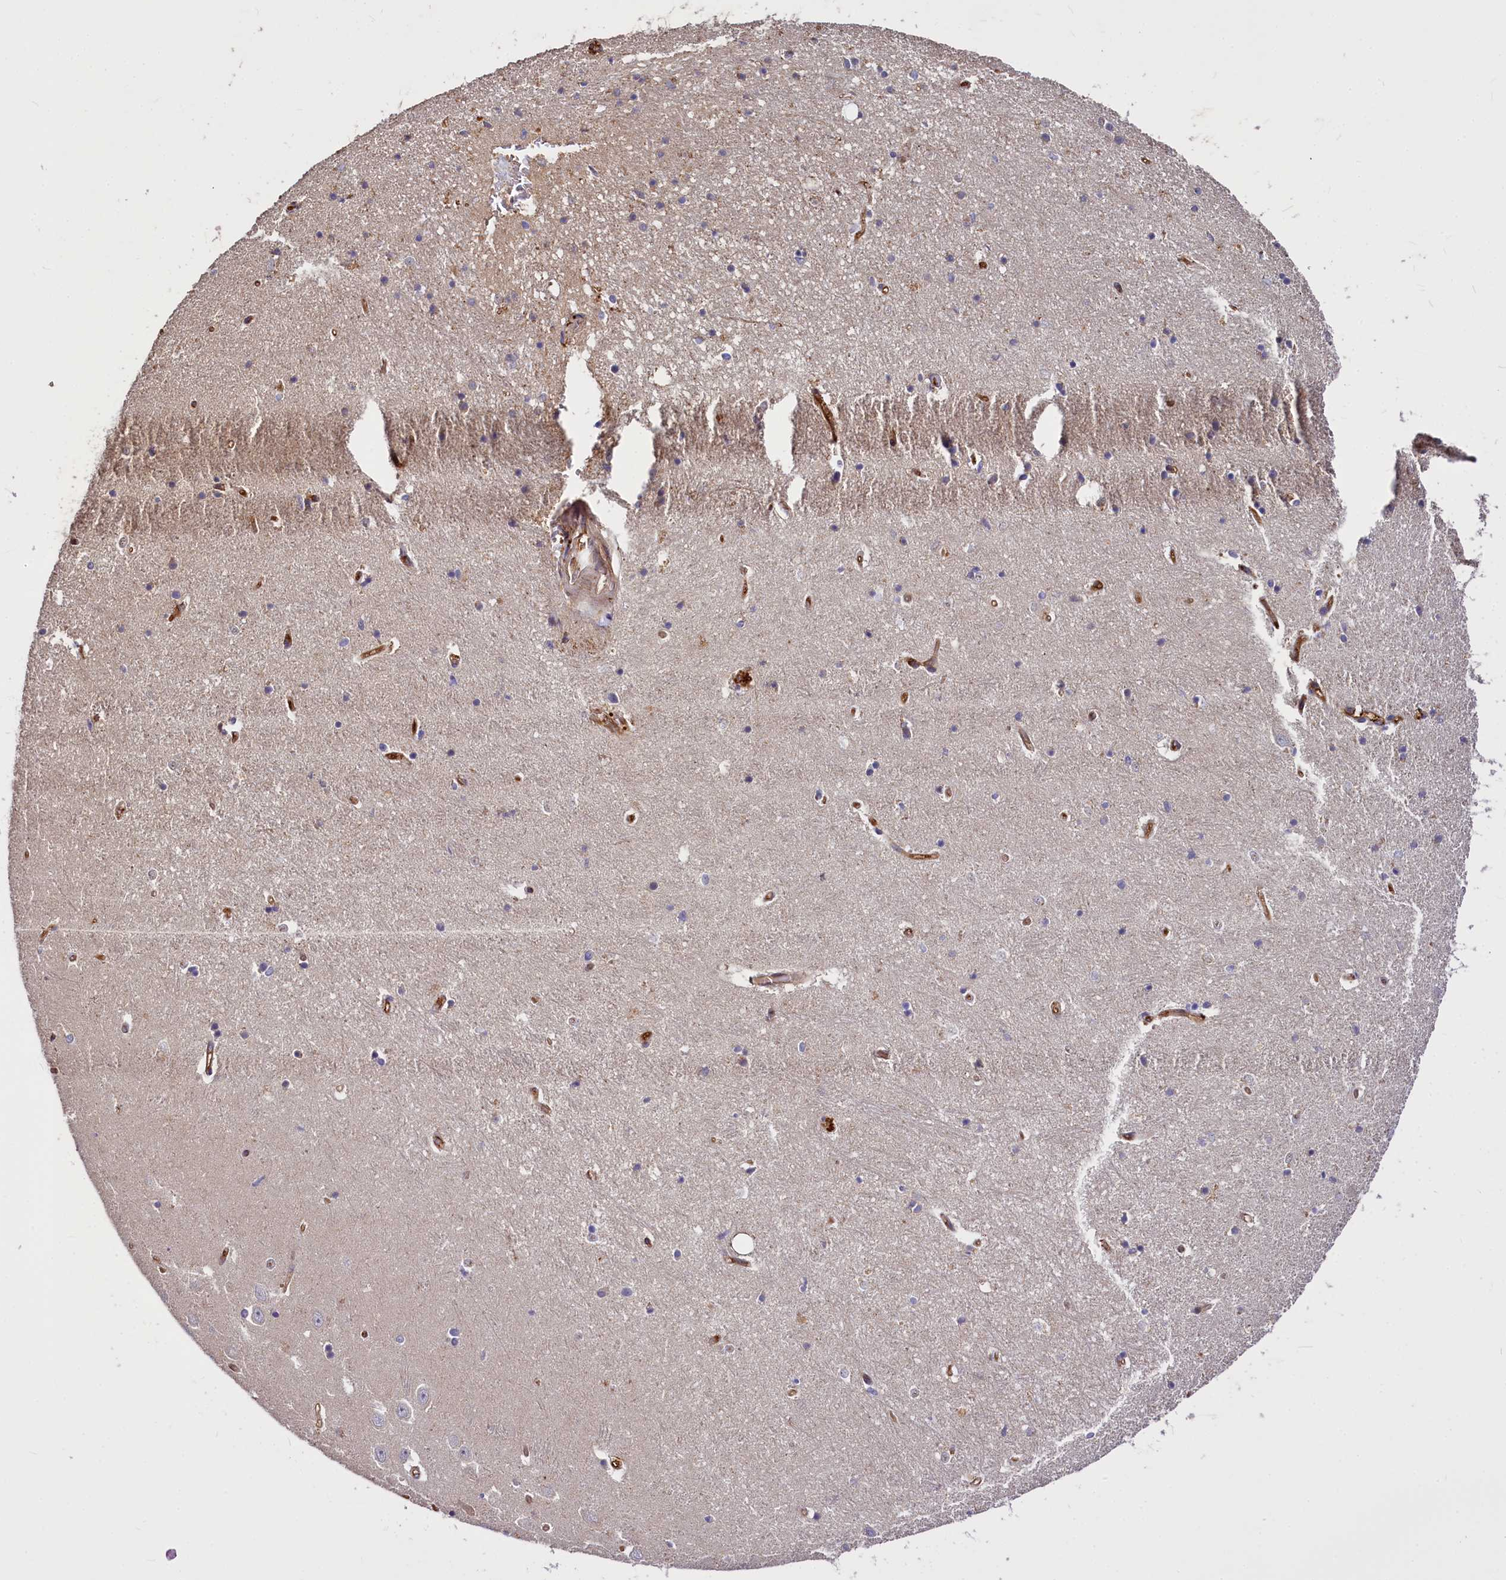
{"staining": {"intensity": "negative", "quantity": "none", "location": "none"}, "tissue": "hippocampus", "cell_type": "Glial cells", "image_type": "normal", "snomed": [{"axis": "morphology", "description": "Normal tissue, NOS"}, {"axis": "topography", "description": "Hippocampus"}], "caption": "This is a image of IHC staining of unremarkable hippocampus, which shows no expression in glial cells. (DAB (3,3'-diaminobenzidine) immunohistochemistry (IHC), high magnification).", "gene": "ATG101", "patient": {"sex": "female", "age": 64}}